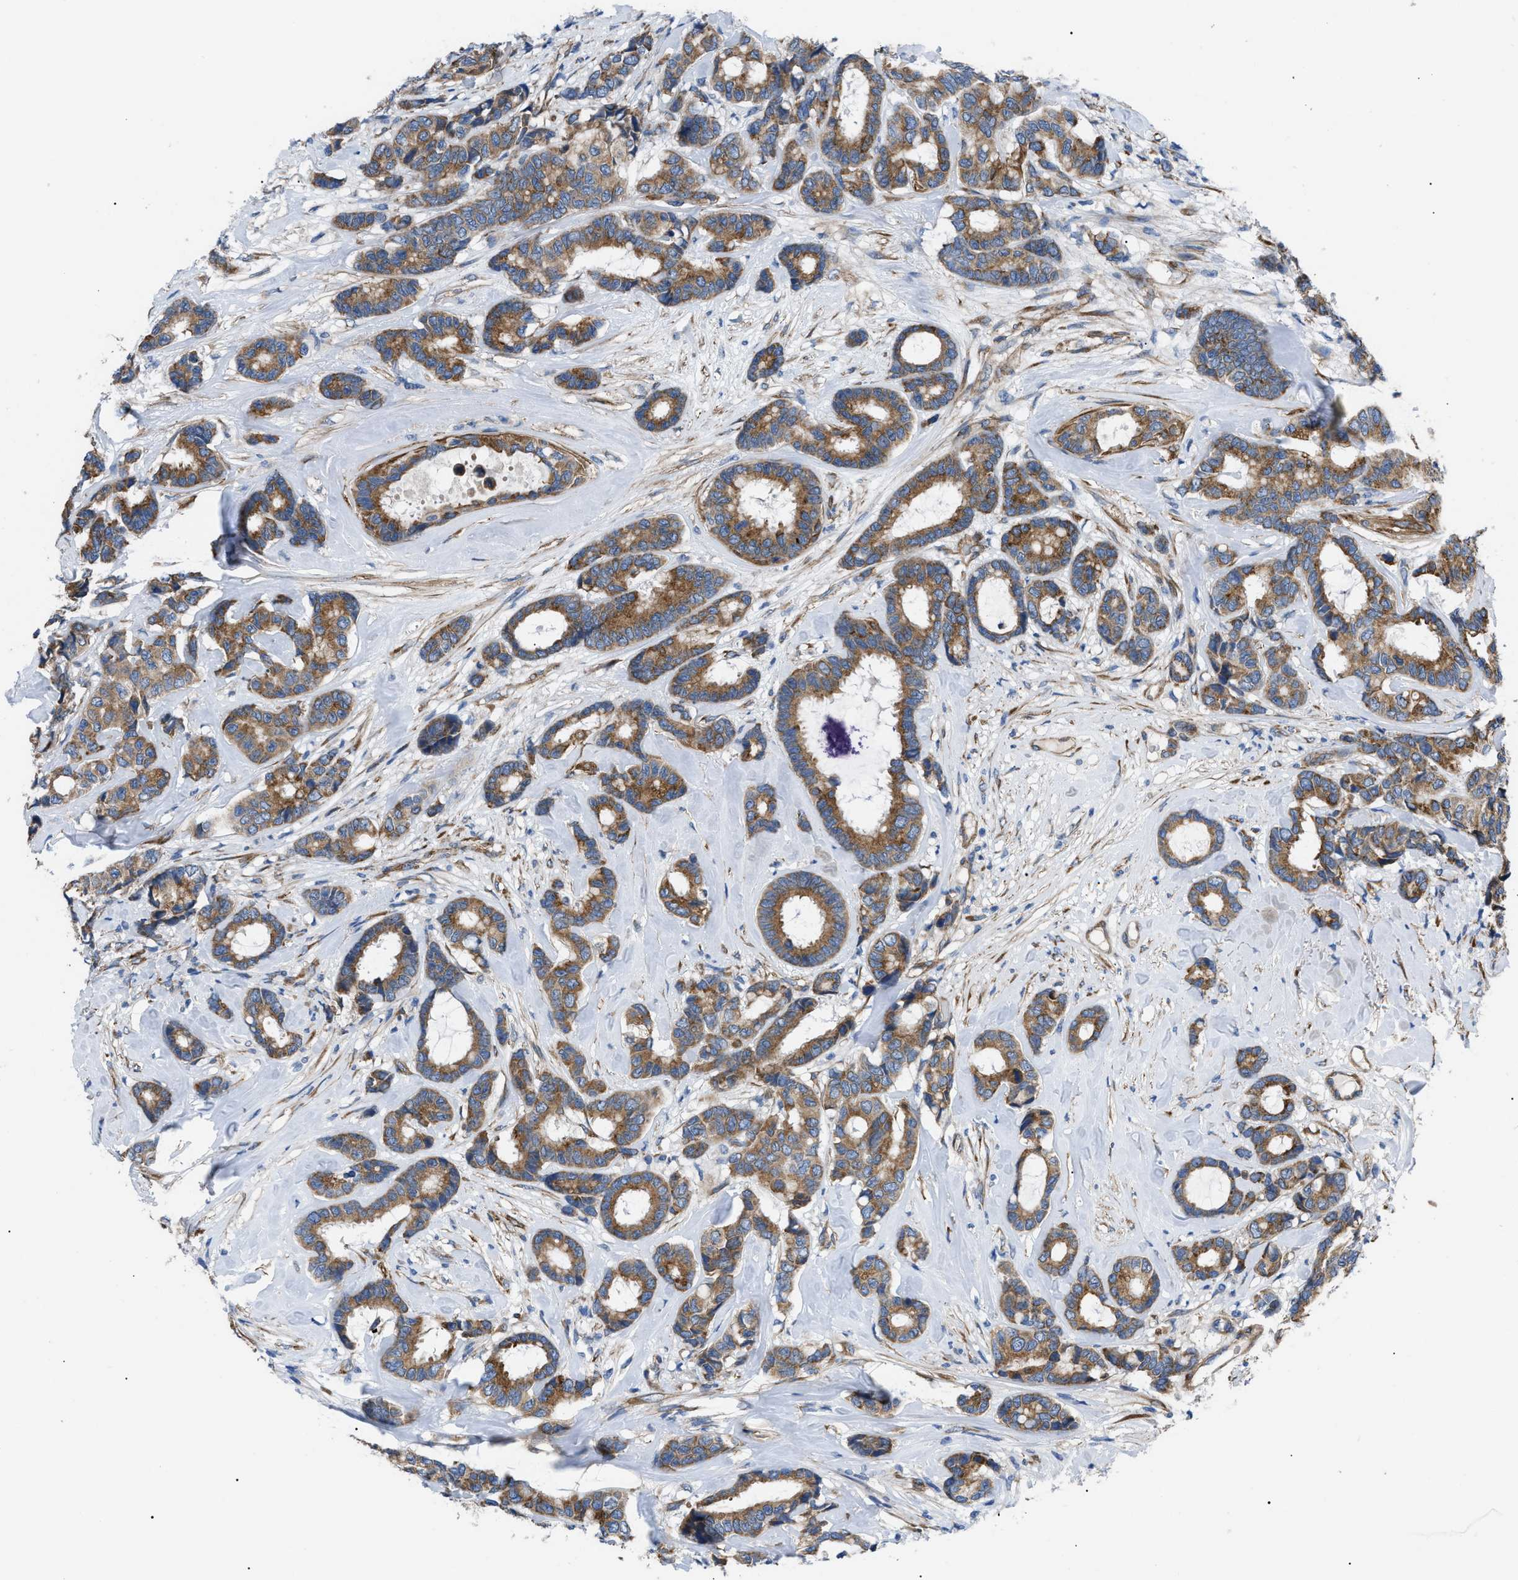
{"staining": {"intensity": "moderate", "quantity": ">75%", "location": "cytoplasmic/membranous"}, "tissue": "breast cancer", "cell_type": "Tumor cells", "image_type": "cancer", "snomed": [{"axis": "morphology", "description": "Duct carcinoma"}, {"axis": "topography", "description": "Breast"}], "caption": "Immunohistochemical staining of breast cancer (invasive ductal carcinoma) exhibits medium levels of moderate cytoplasmic/membranous protein expression in about >75% of tumor cells. (DAB IHC, brown staining for protein, blue staining for nuclei).", "gene": "MYO10", "patient": {"sex": "female", "age": 87}}